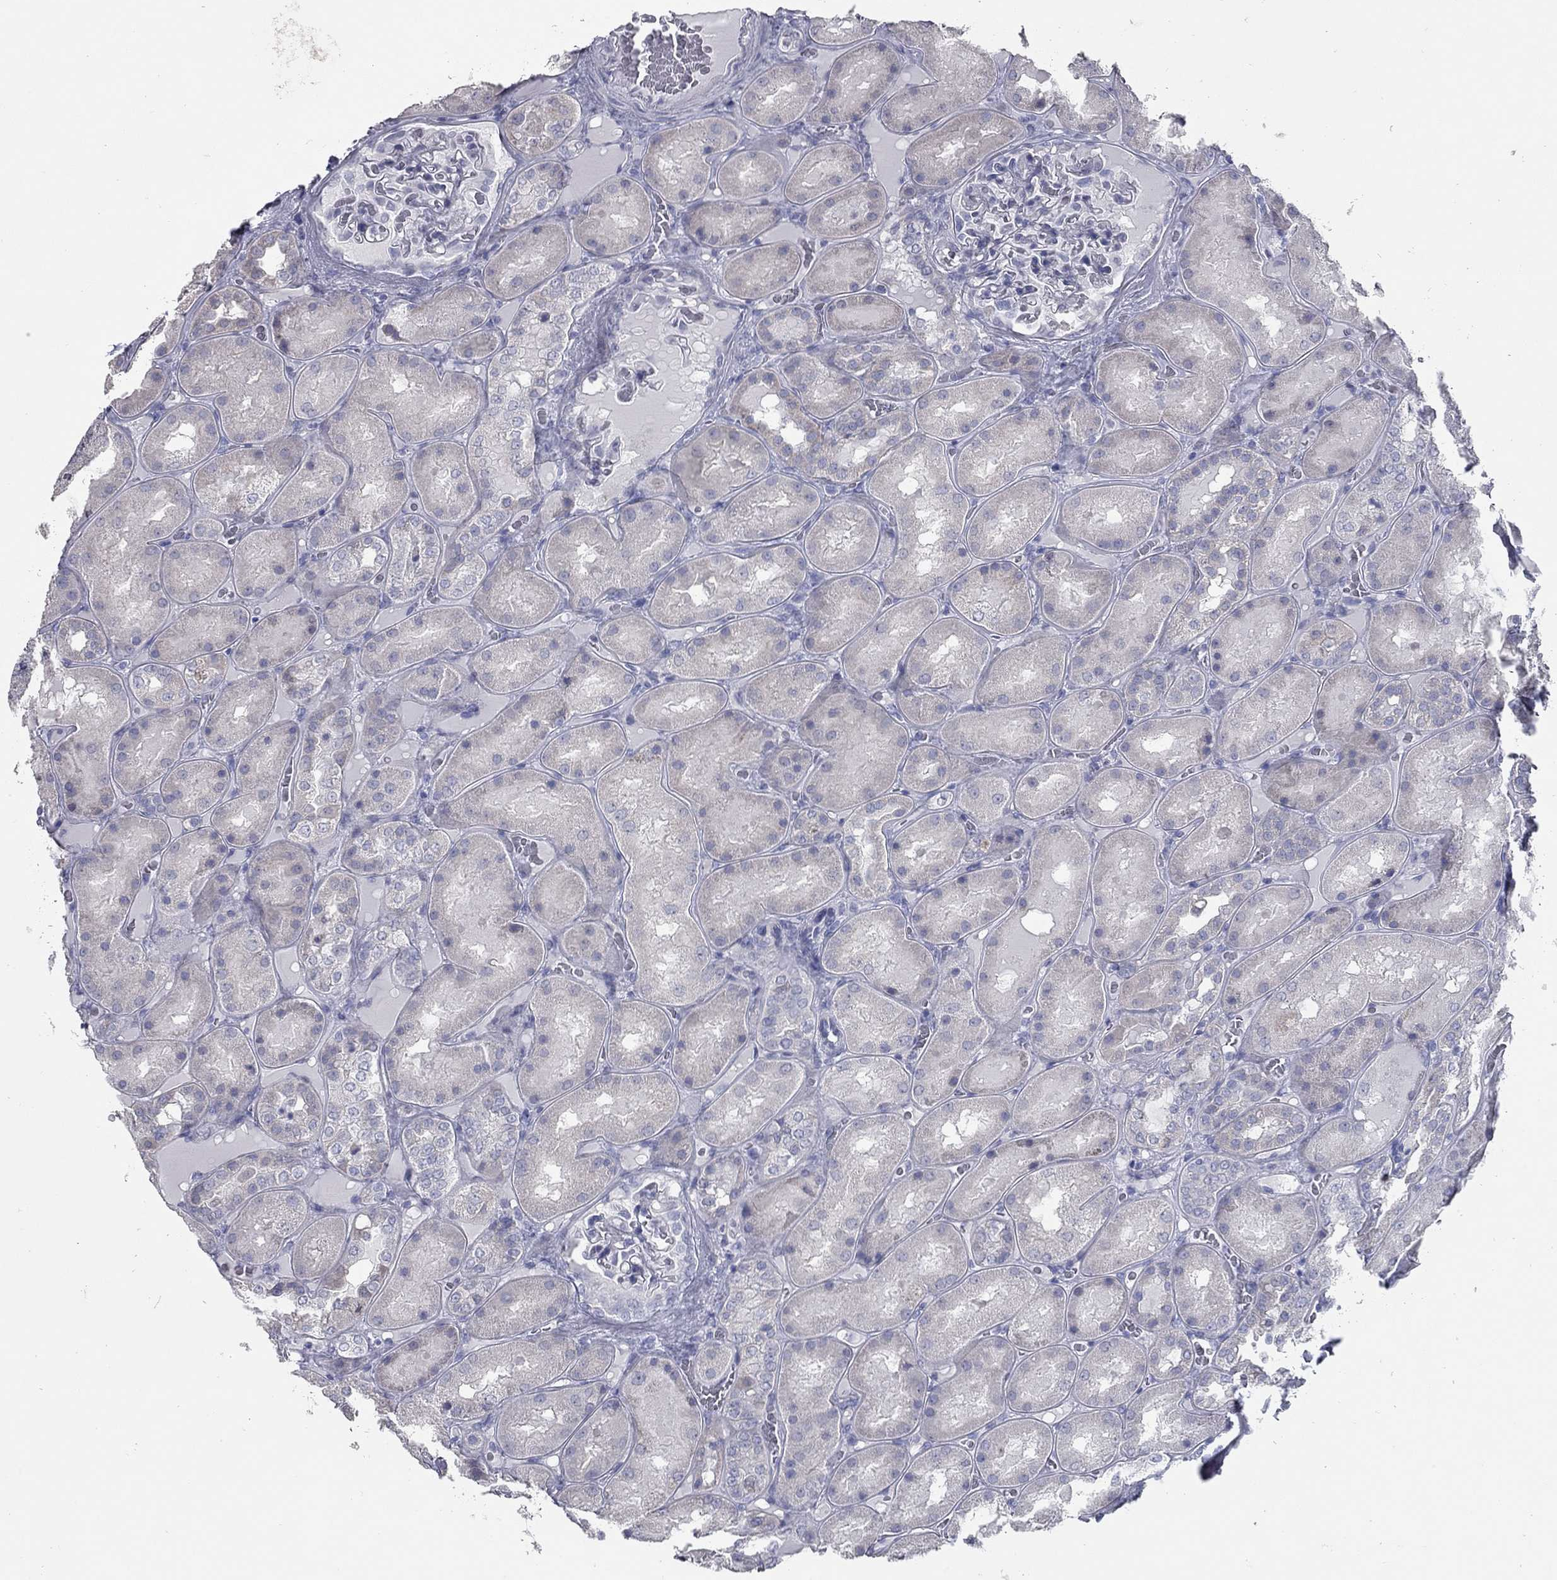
{"staining": {"intensity": "negative", "quantity": "none", "location": "none"}, "tissue": "kidney", "cell_type": "Cells in glomeruli", "image_type": "normal", "snomed": [{"axis": "morphology", "description": "Normal tissue, NOS"}, {"axis": "topography", "description": "Kidney"}], "caption": "High power microscopy histopathology image of an immunohistochemistry (IHC) histopathology image of normal kidney, revealing no significant staining in cells in glomeruli.", "gene": "TAC1", "patient": {"sex": "male", "age": 73}}